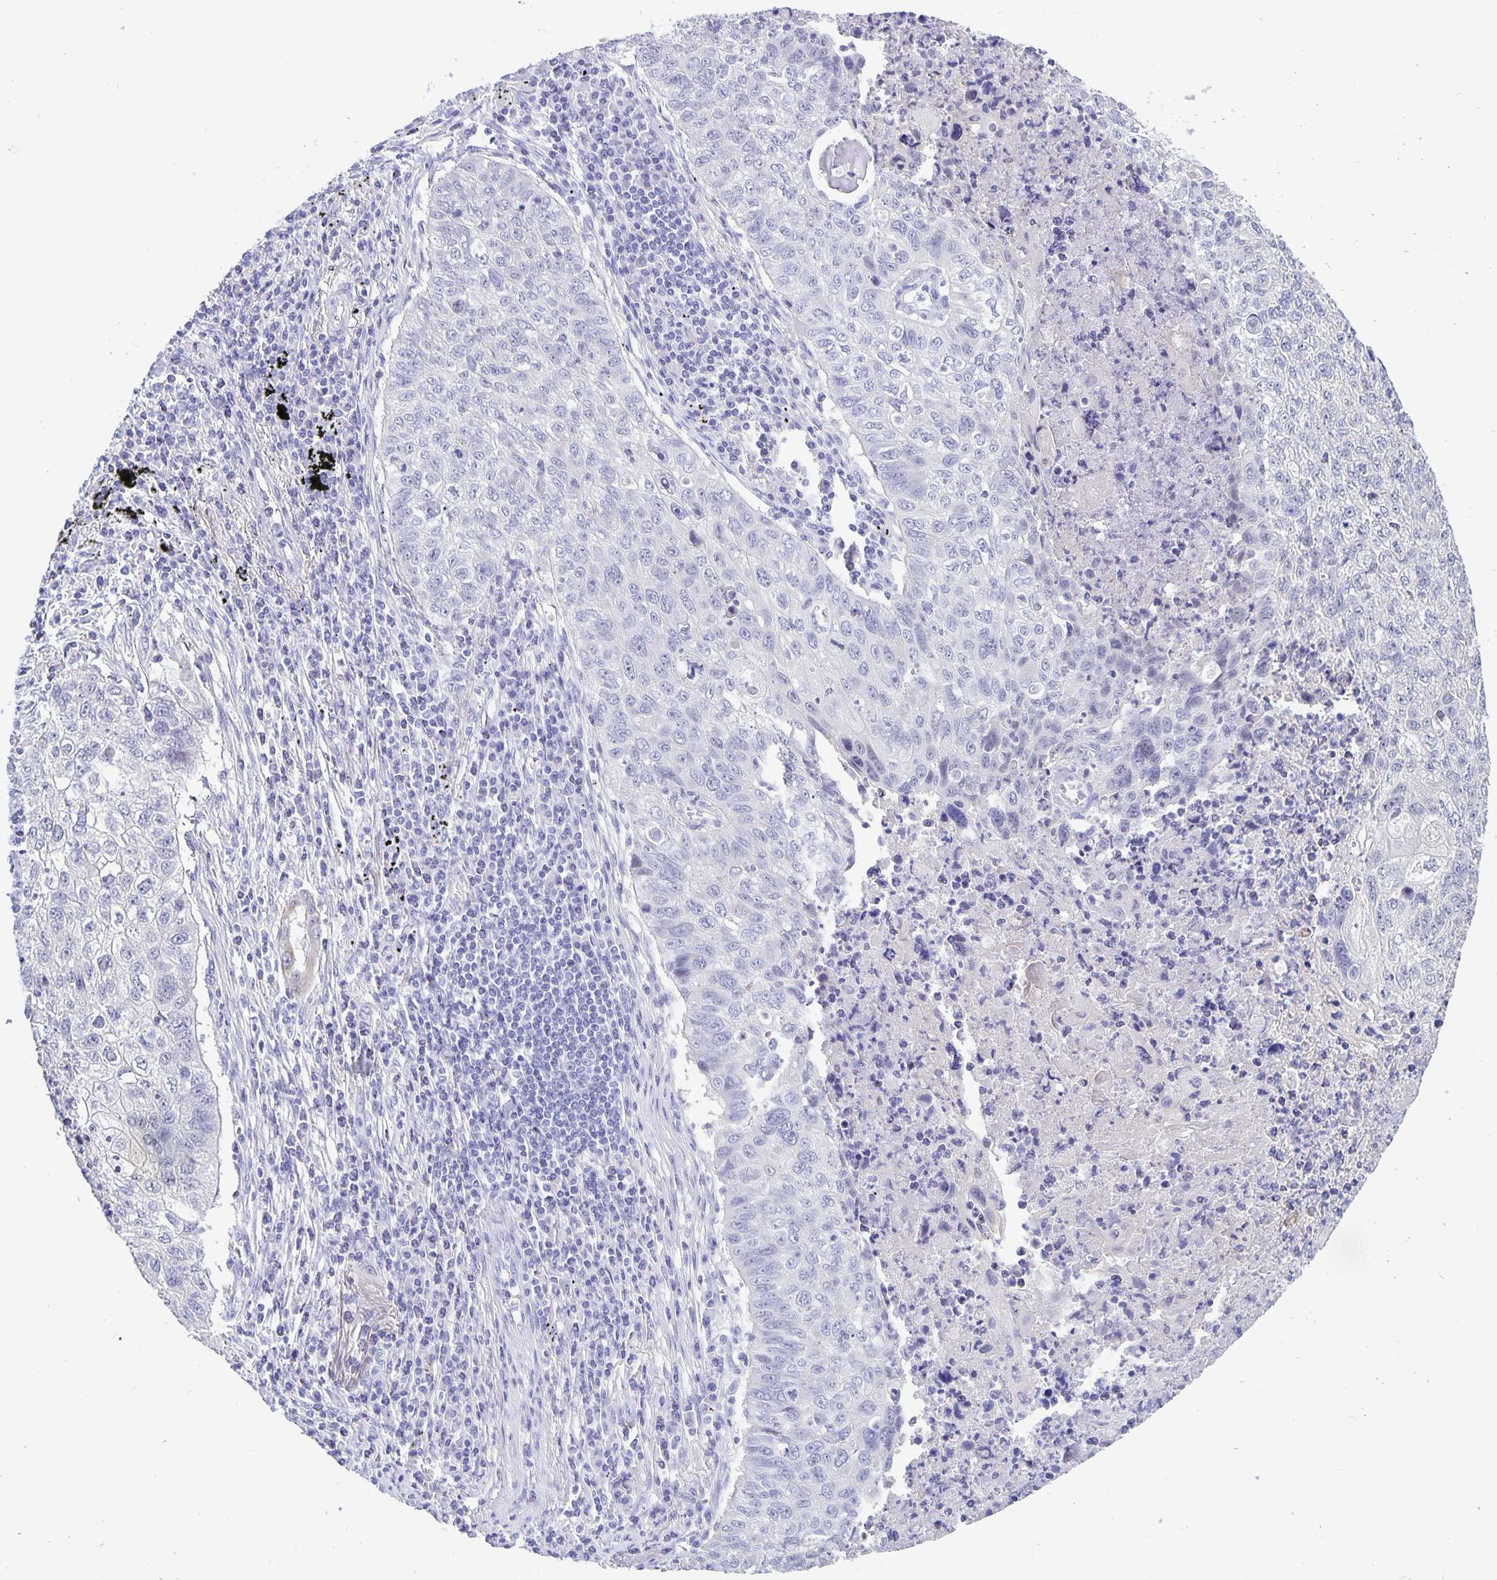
{"staining": {"intensity": "negative", "quantity": "none", "location": "none"}, "tissue": "lung cancer", "cell_type": "Tumor cells", "image_type": "cancer", "snomed": [{"axis": "morphology", "description": "Normal morphology"}, {"axis": "morphology", "description": "Aneuploidy"}, {"axis": "morphology", "description": "Squamous cell carcinoma, NOS"}, {"axis": "topography", "description": "Lymph node"}, {"axis": "topography", "description": "Lung"}], "caption": "A high-resolution photomicrograph shows immunohistochemistry (IHC) staining of lung cancer (squamous cell carcinoma), which displays no significant staining in tumor cells.", "gene": "ERMN", "patient": {"sex": "female", "age": 76}}